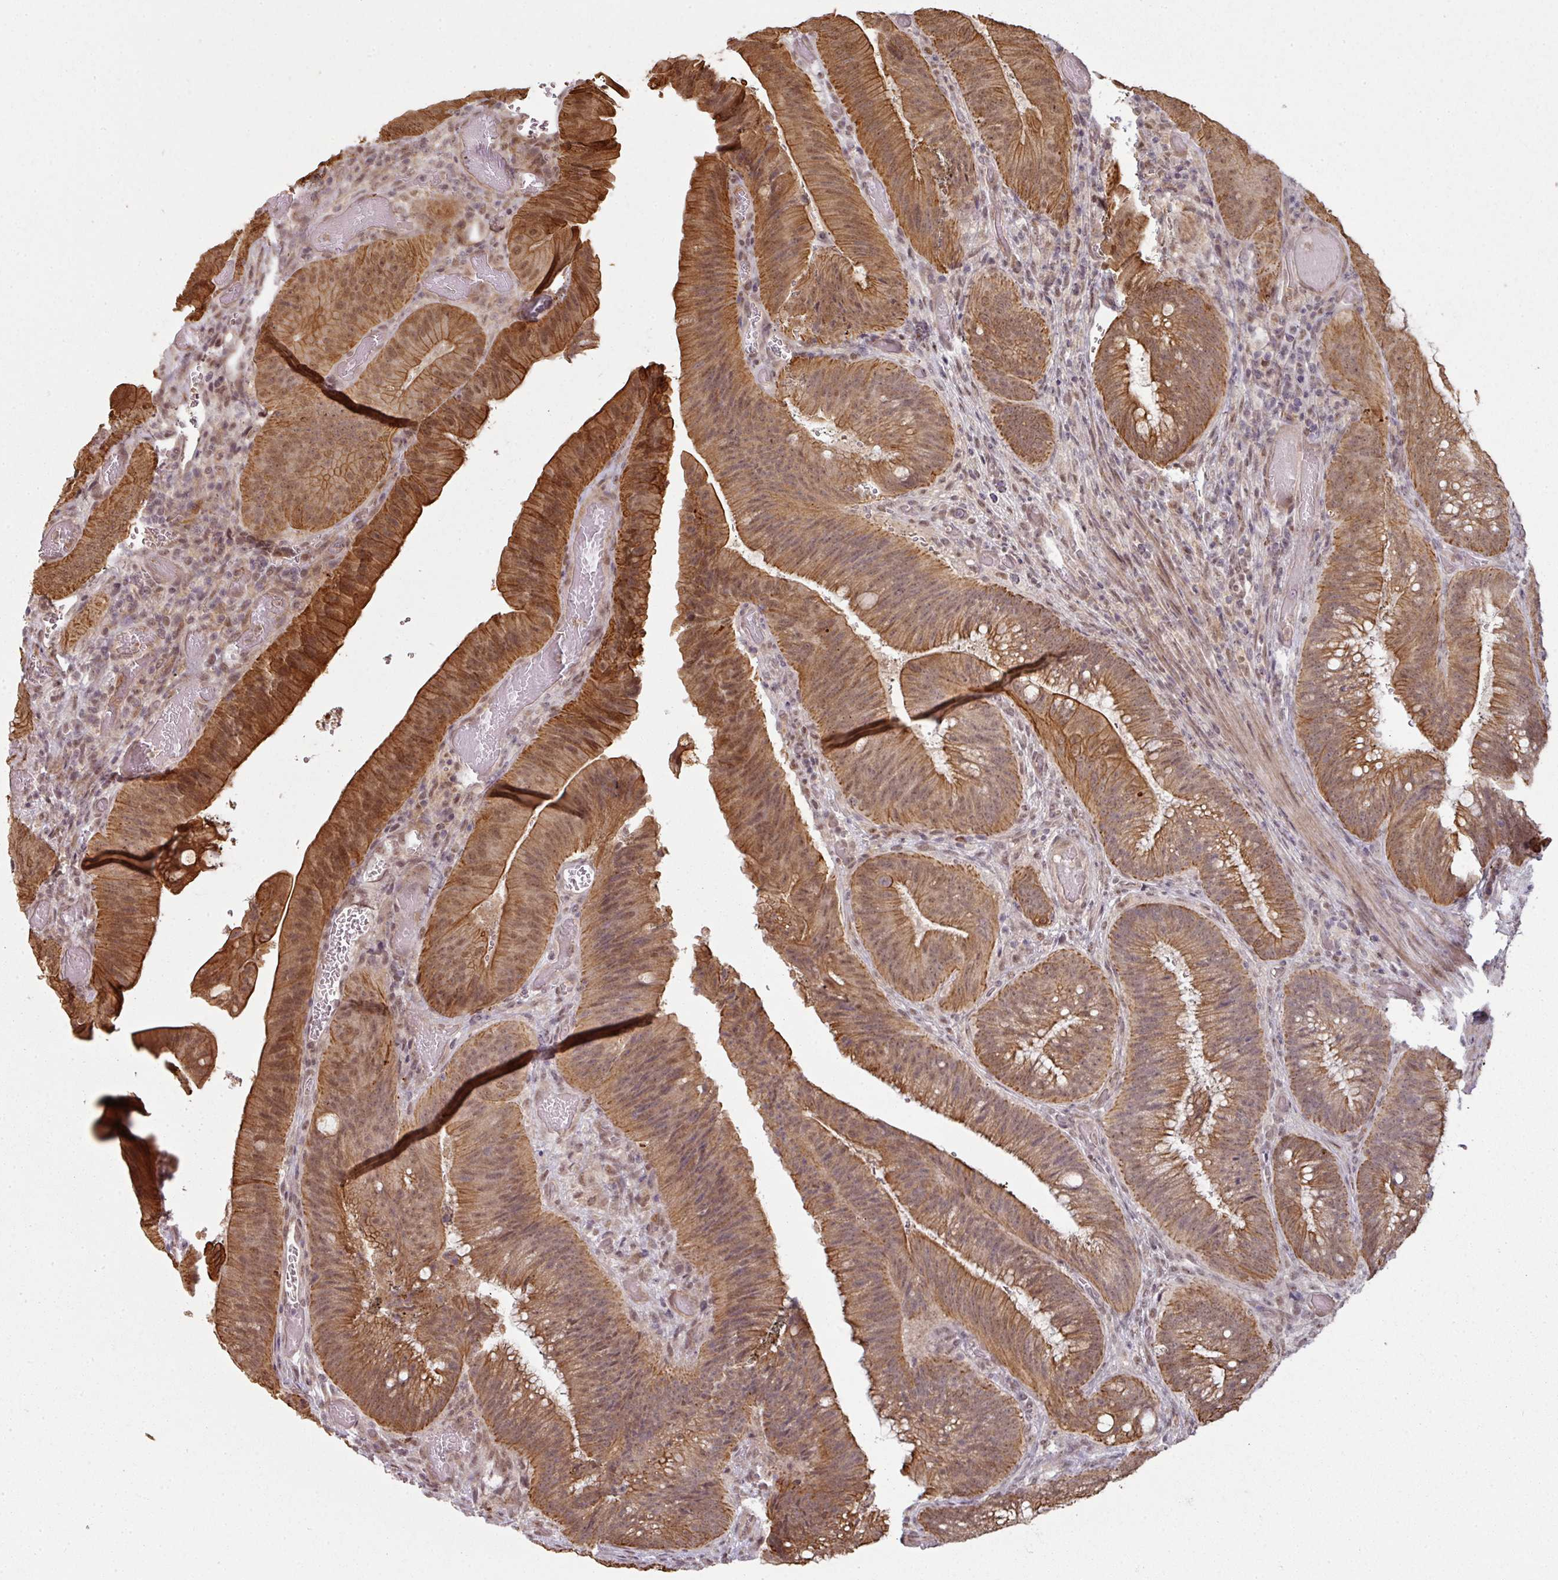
{"staining": {"intensity": "moderate", "quantity": ">75%", "location": "cytoplasmic/membranous,nuclear"}, "tissue": "colorectal cancer", "cell_type": "Tumor cells", "image_type": "cancer", "snomed": [{"axis": "morphology", "description": "Adenocarcinoma, NOS"}, {"axis": "topography", "description": "Colon"}], "caption": "Protein positivity by IHC reveals moderate cytoplasmic/membranous and nuclear staining in approximately >75% of tumor cells in colorectal cancer (adenocarcinoma).", "gene": "GTF2H3", "patient": {"sex": "female", "age": 43}}